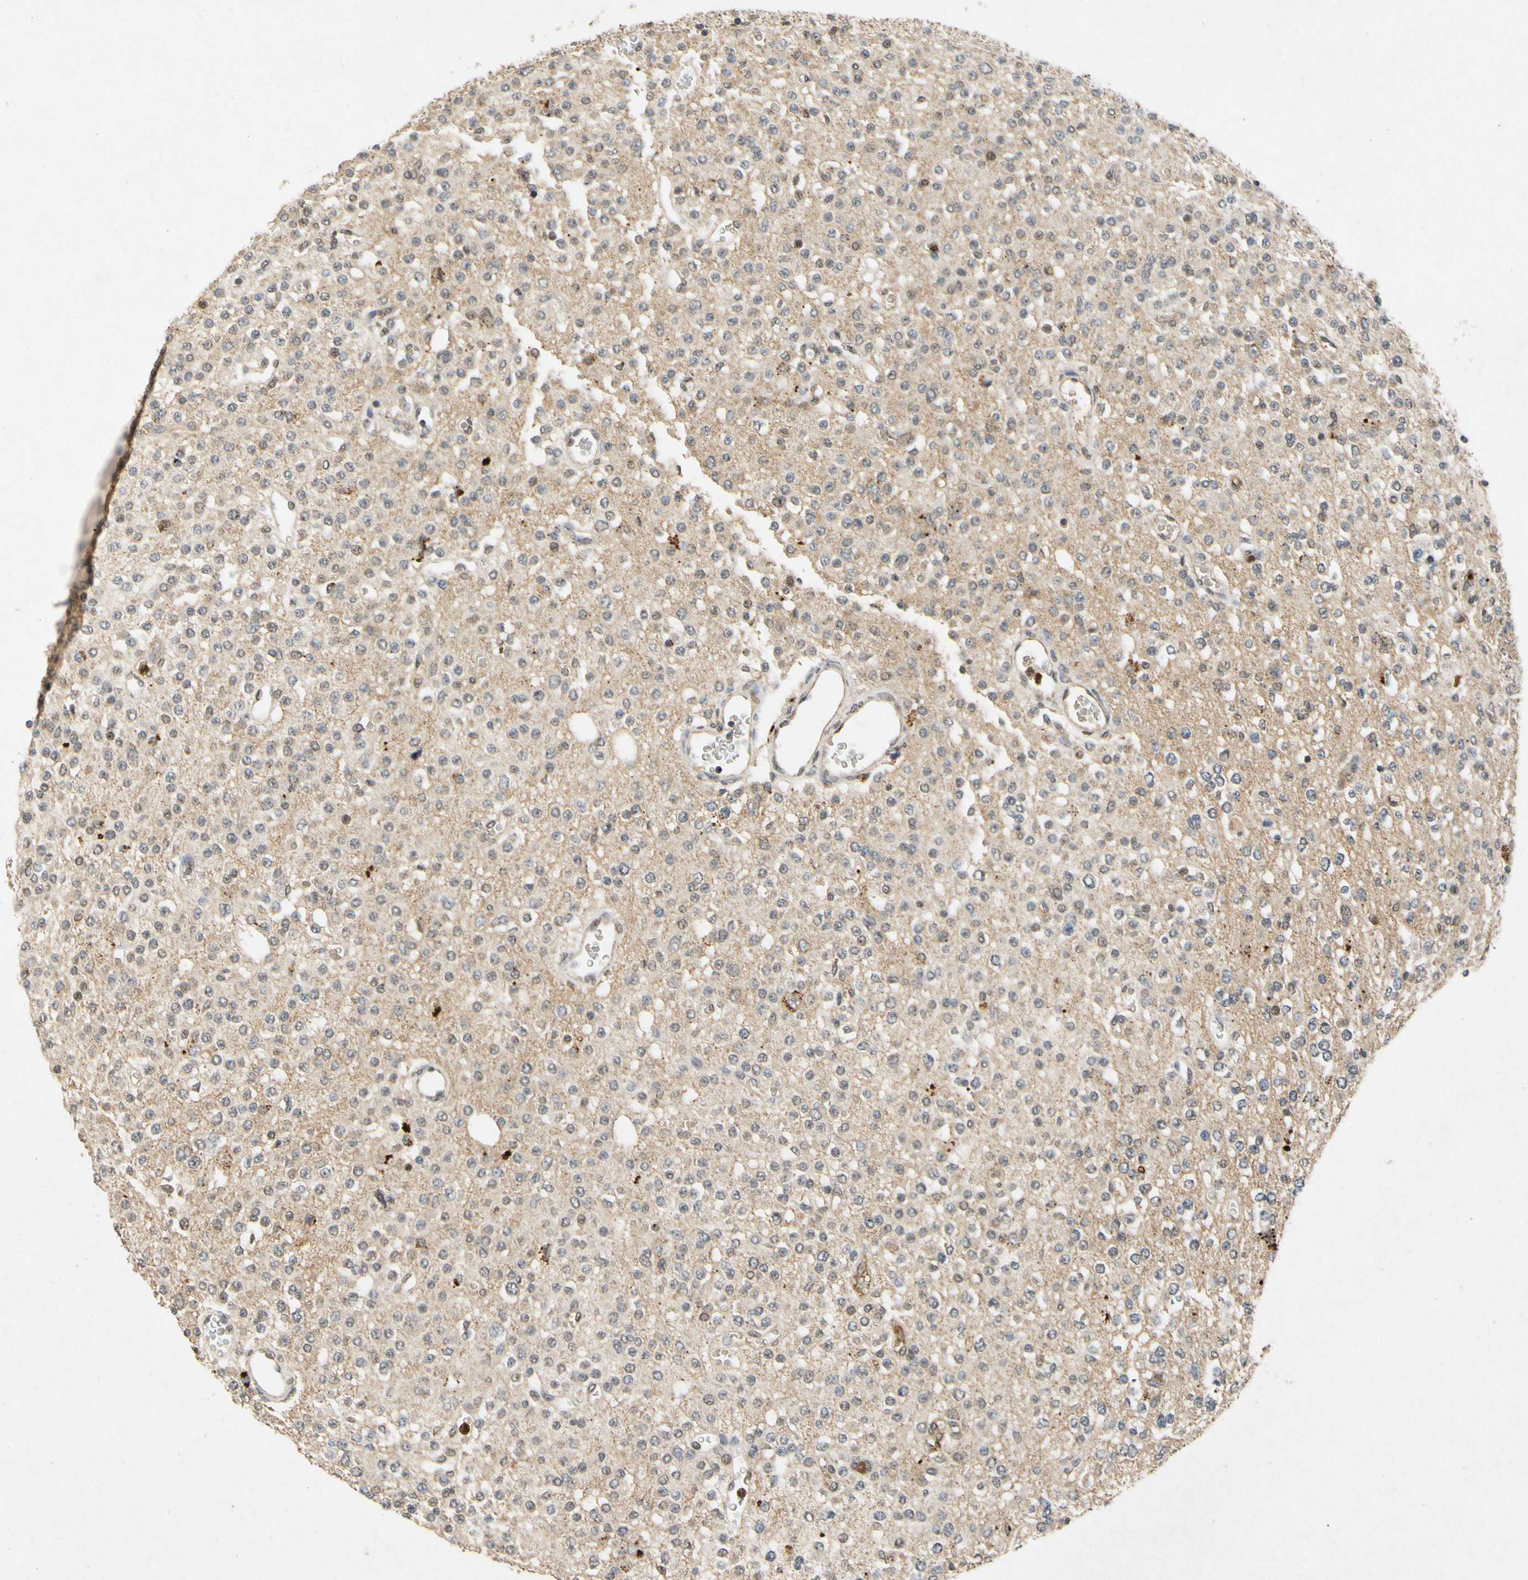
{"staining": {"intensity": "negative", "quantity": "none", "location": "none"}, "tissue": "glioma", "cell_type": "Tumor cells", "image_type": "cancer", "snomed": [{"axis": "morphology", "description": "Glioma, malignant, Low grade"}, {"axis": "topography", "description": "Brain"}], "caption": "Tumor cells show no significant protein expression in glioma.", "gene": "CP", "patient": {"sex": "male", "age": 38}}